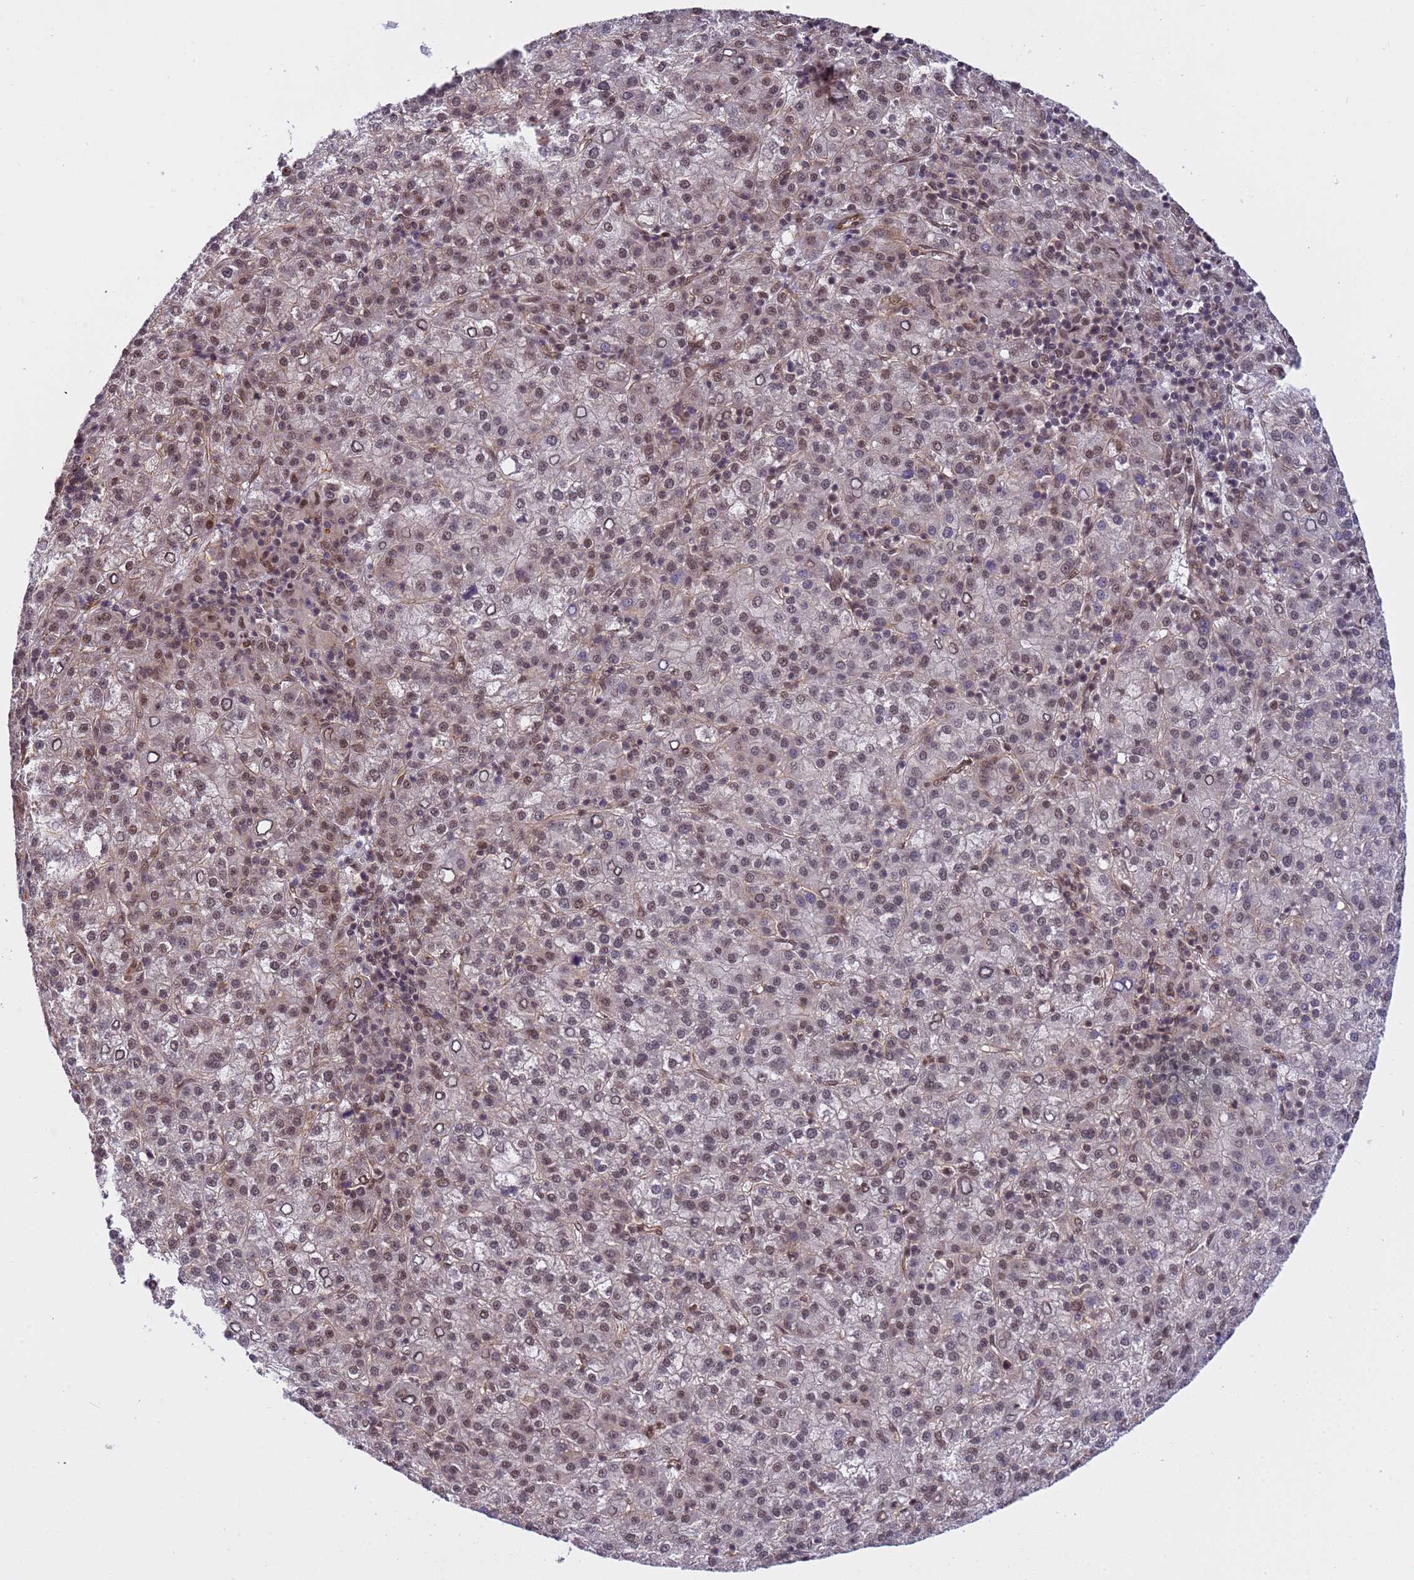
{"staining": {"intensity": "moderate", "quantity": "25%-75%", "location": "nuclear"}, "tissue": "liver cancer", "cell_type": "Tumor cells", "image_type": "cancer", "snomed": [{"axis": "morphology", "description": "Carcinoma, Hepatocellular, NOS"}, {"axis": "topography", "description": "Liver"}], "caption": "The histopathology image shows immunohistochemical staining of liver cancer. There is moderate nuclear staining is identified in about 25%-75% of tumor cells.", "gene": "EMC2", "patient": {"sex": "female", "age": 58}}